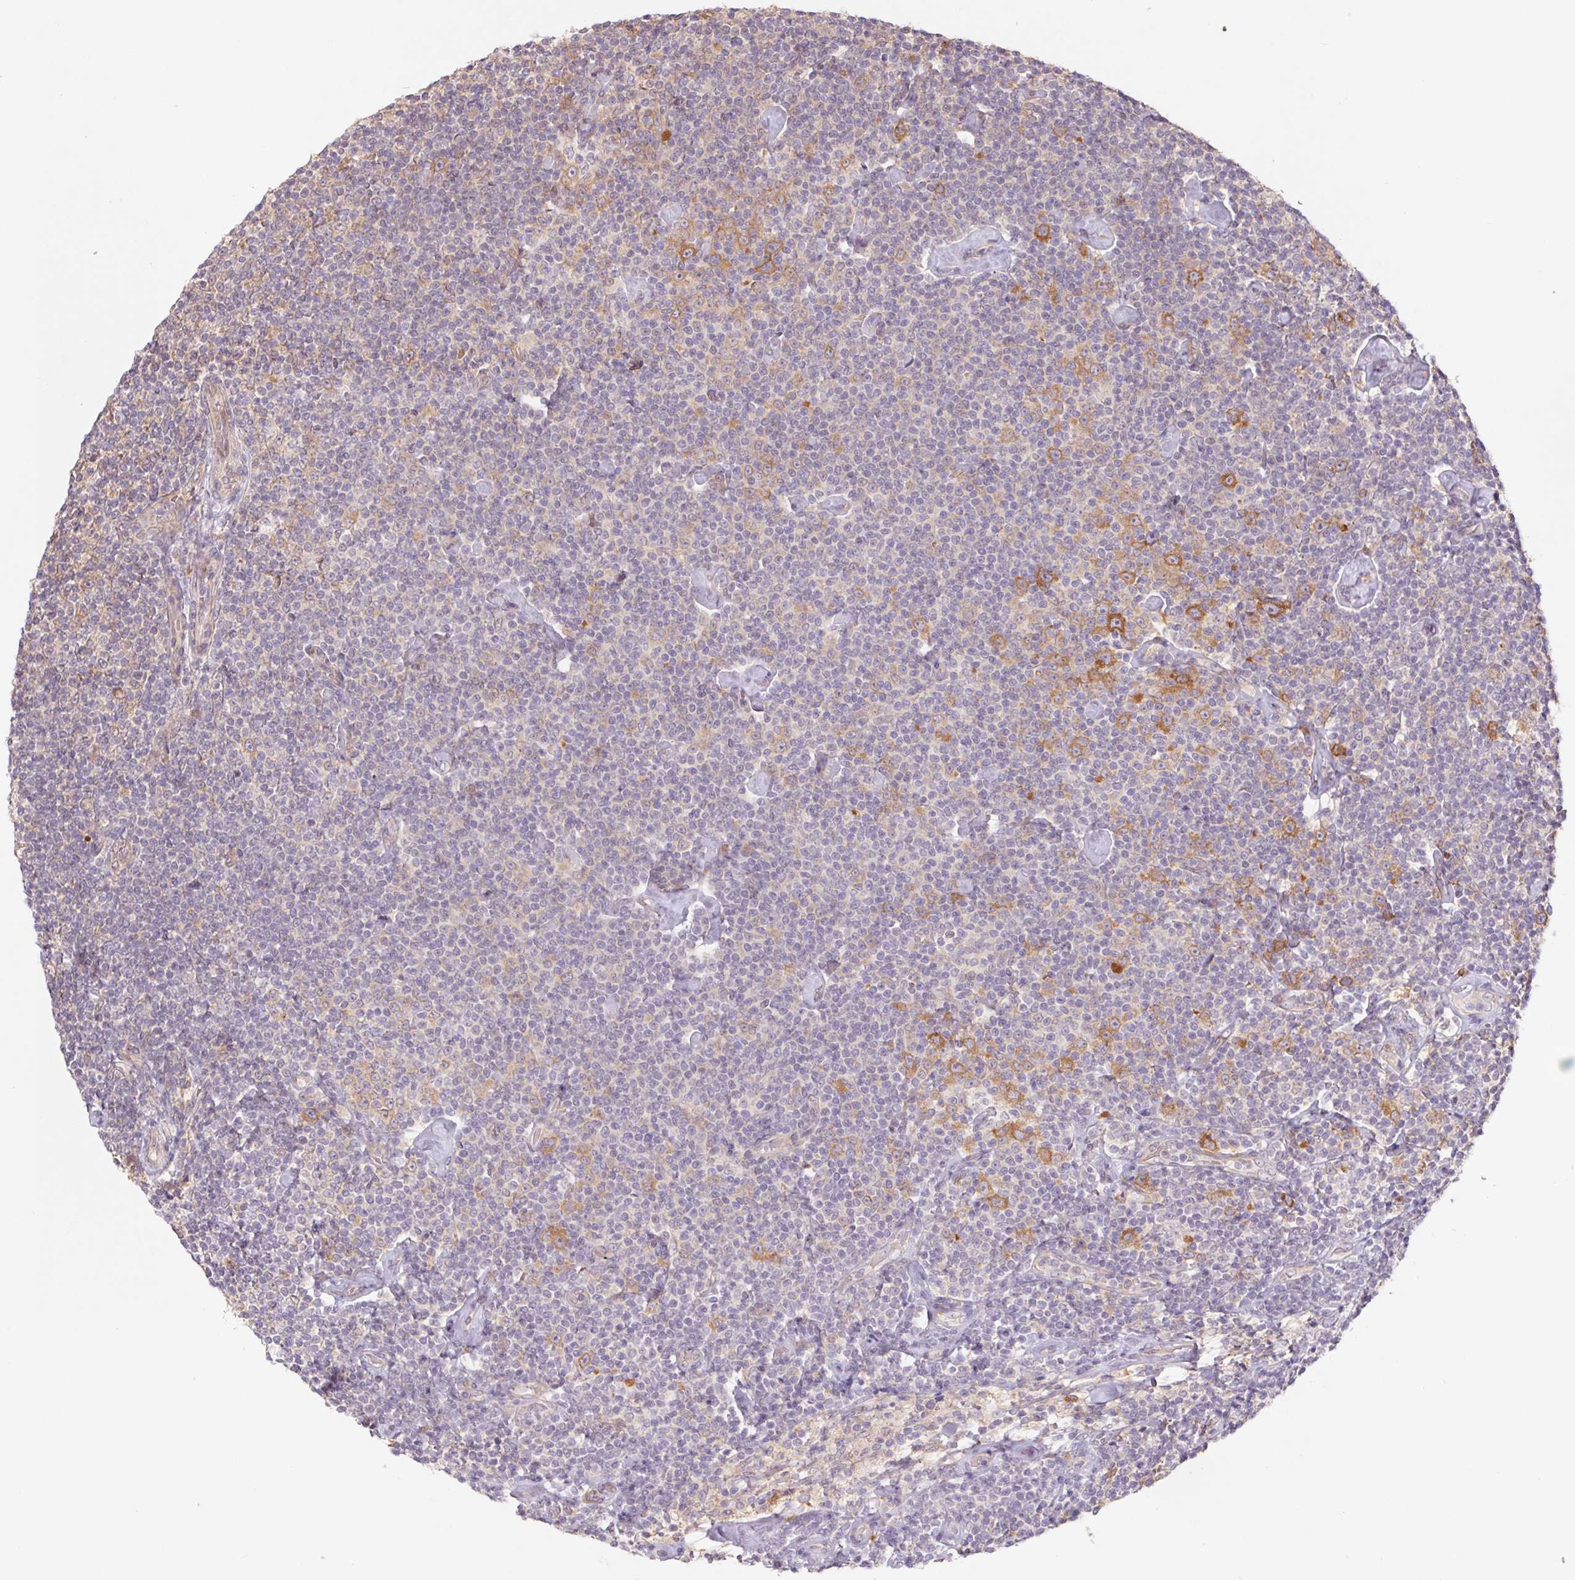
{"staining": {"intensity": "negative", "quantity": "none", "location": "none"}, "tissue": "lymphoma", "cell_type": "Tumor cells", "image_type": "cancer", "snomed": [{"axis": "morphology", "description": "Malignant lymphoma, non-Hodgkin's type, Low grade"}, {"axis": "topography", "description": "Lymph node"}], "caption": "DAB immunohistochemical staining of human low-grade malignant lymphoma, non-Hodgkin's type exhibits no significant expression in tumor cells.", "gene": "RRM1", "patient": {"sex": "male", "age": 81}}